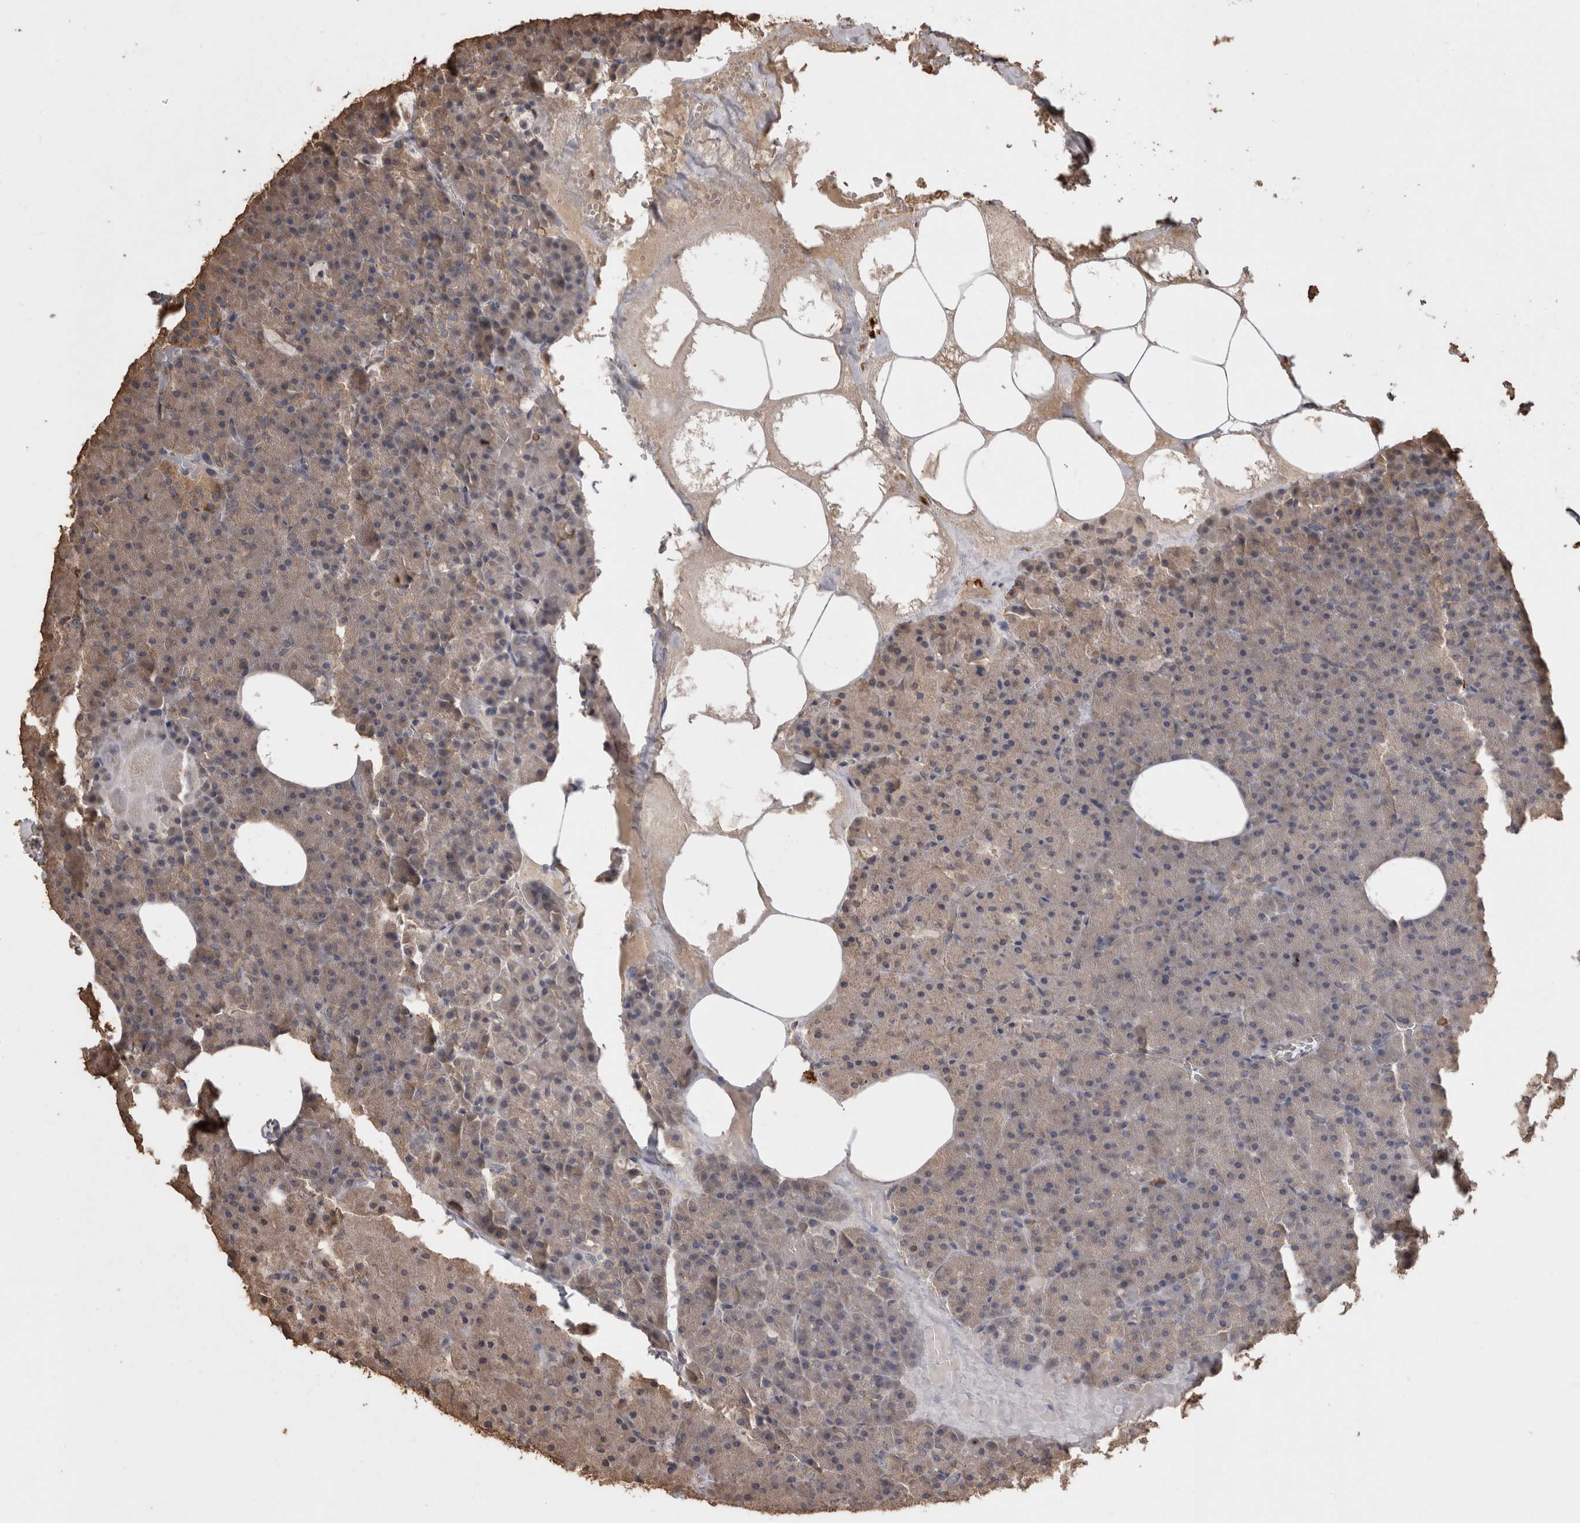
{"staining": {"intensity": "weak", "quantity": "25%-75%", "location": "cytoplasmic/membranous"}, "tissue": "pancreas", "cell_type": "Exocrine glandular cells", "image_type": "normal", "snomed": [{"axis": "morphology", "description": "Normal tissue, NOS"}, {"axis": "morphology", "description": "Carcinoid, malignant, NOS"}, {"axis": "topography", "description": "Pancreas"}], "caption": "Approximately 25%-75% of exocrine glandular cells in normal pancreas exhibit weak cytoplasmic/membranous protein expression as visualized by brown immunohistochemical staining.", "gene": "SOCS5", "patient": {"sex": "female", "age": 35}}